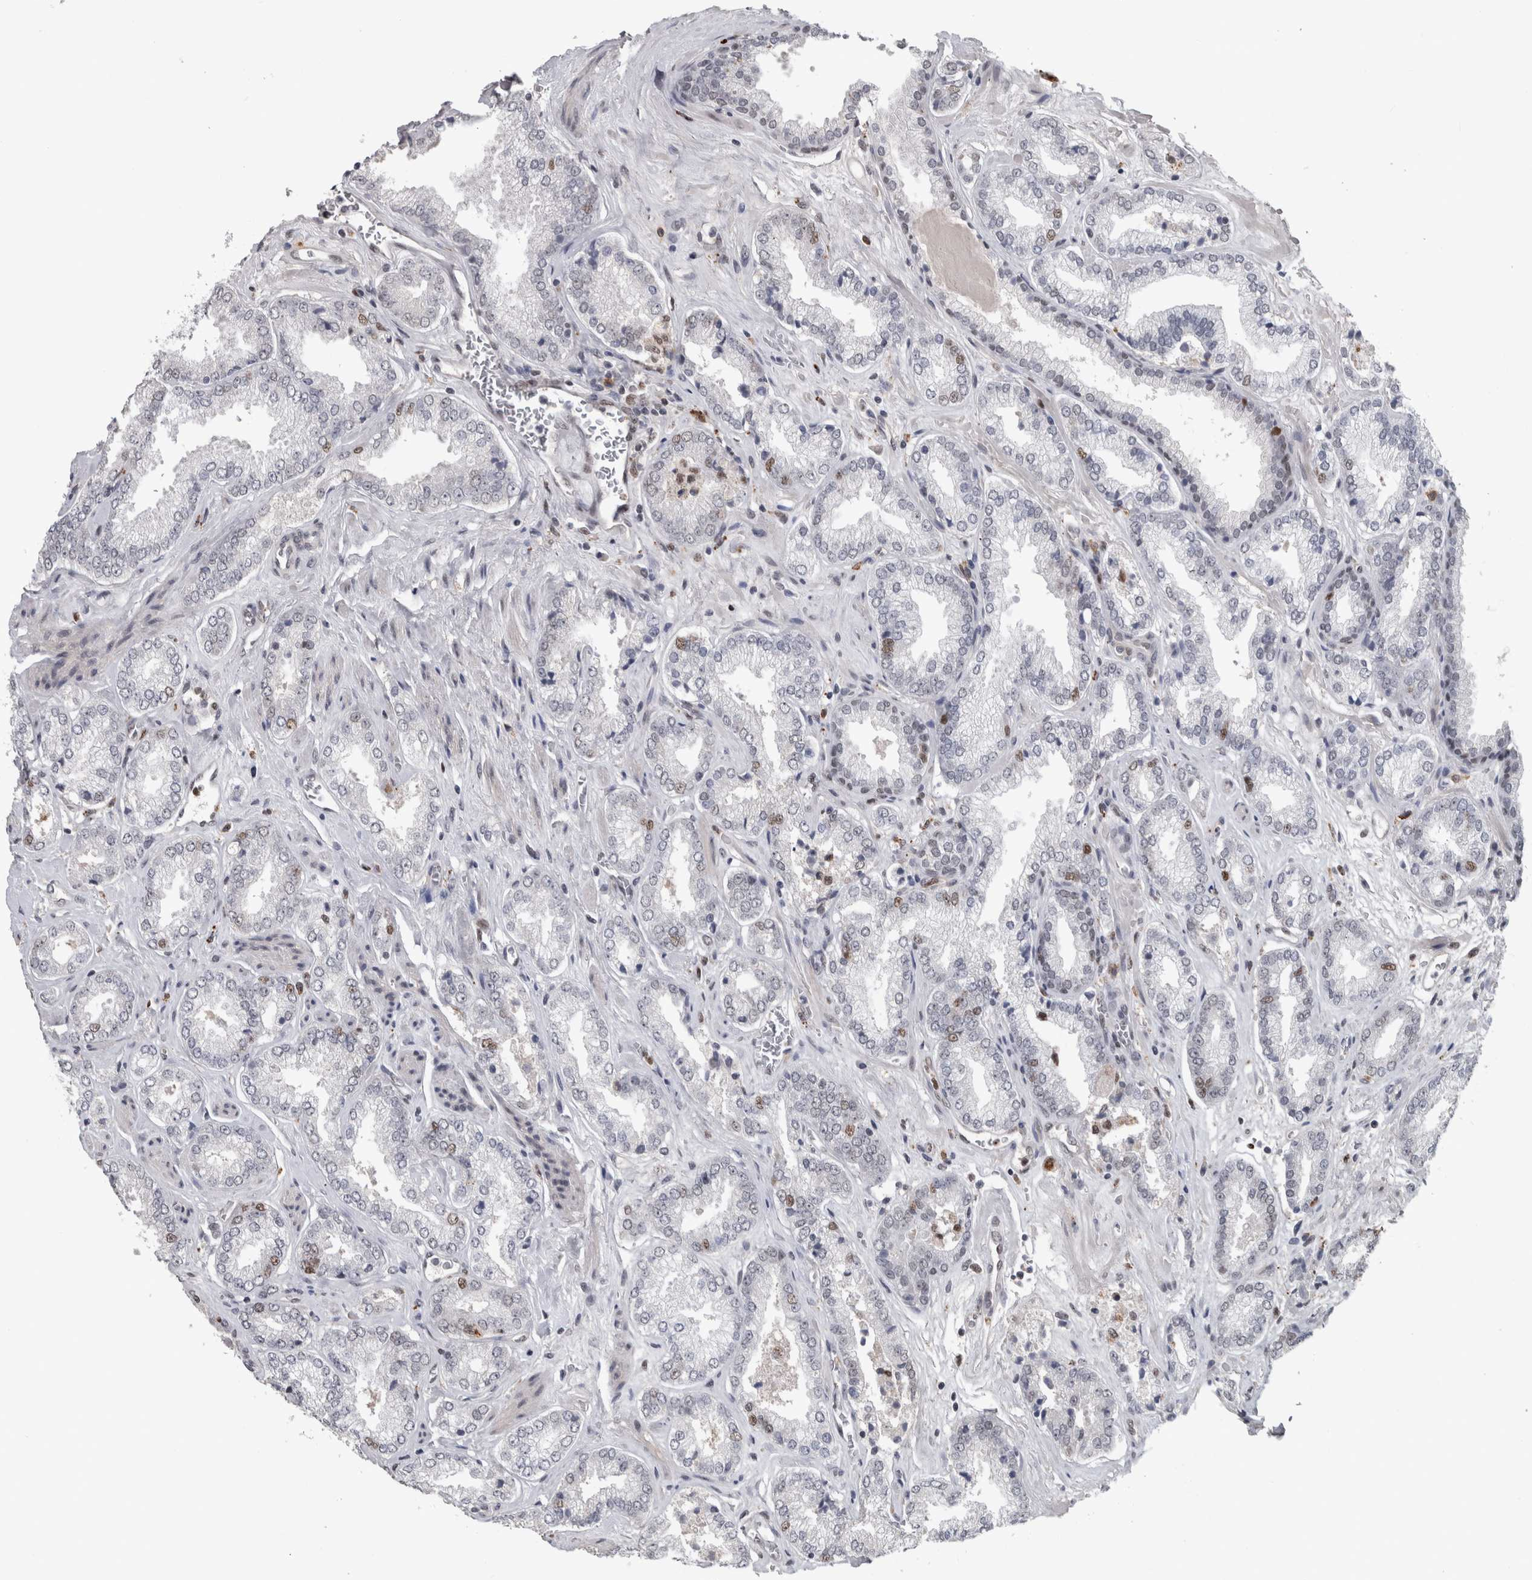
{"staining": {"intensity": "weak", "quantity": "<25%", "location": "nuclear"}, "tissue": "prostate cancer", "cell_type": "Tumor cells", "image_type": "cancer", "snomed": [{"axis": "morphology", "description": "Adenocarcinoma, Low grade"}, {"axis": "topography", "description": "Prostate"}], "caption": "IHC micrograph of prostate cancer stained for a protein (brown), which displays no staining in tumor cells. Brightfield microscopy of IHC stained with DAB (brown) and hematoxylin (blue), captured at high magnification.", "gene": "POLD2", "patient": {"sex": "male", "age": 62}}